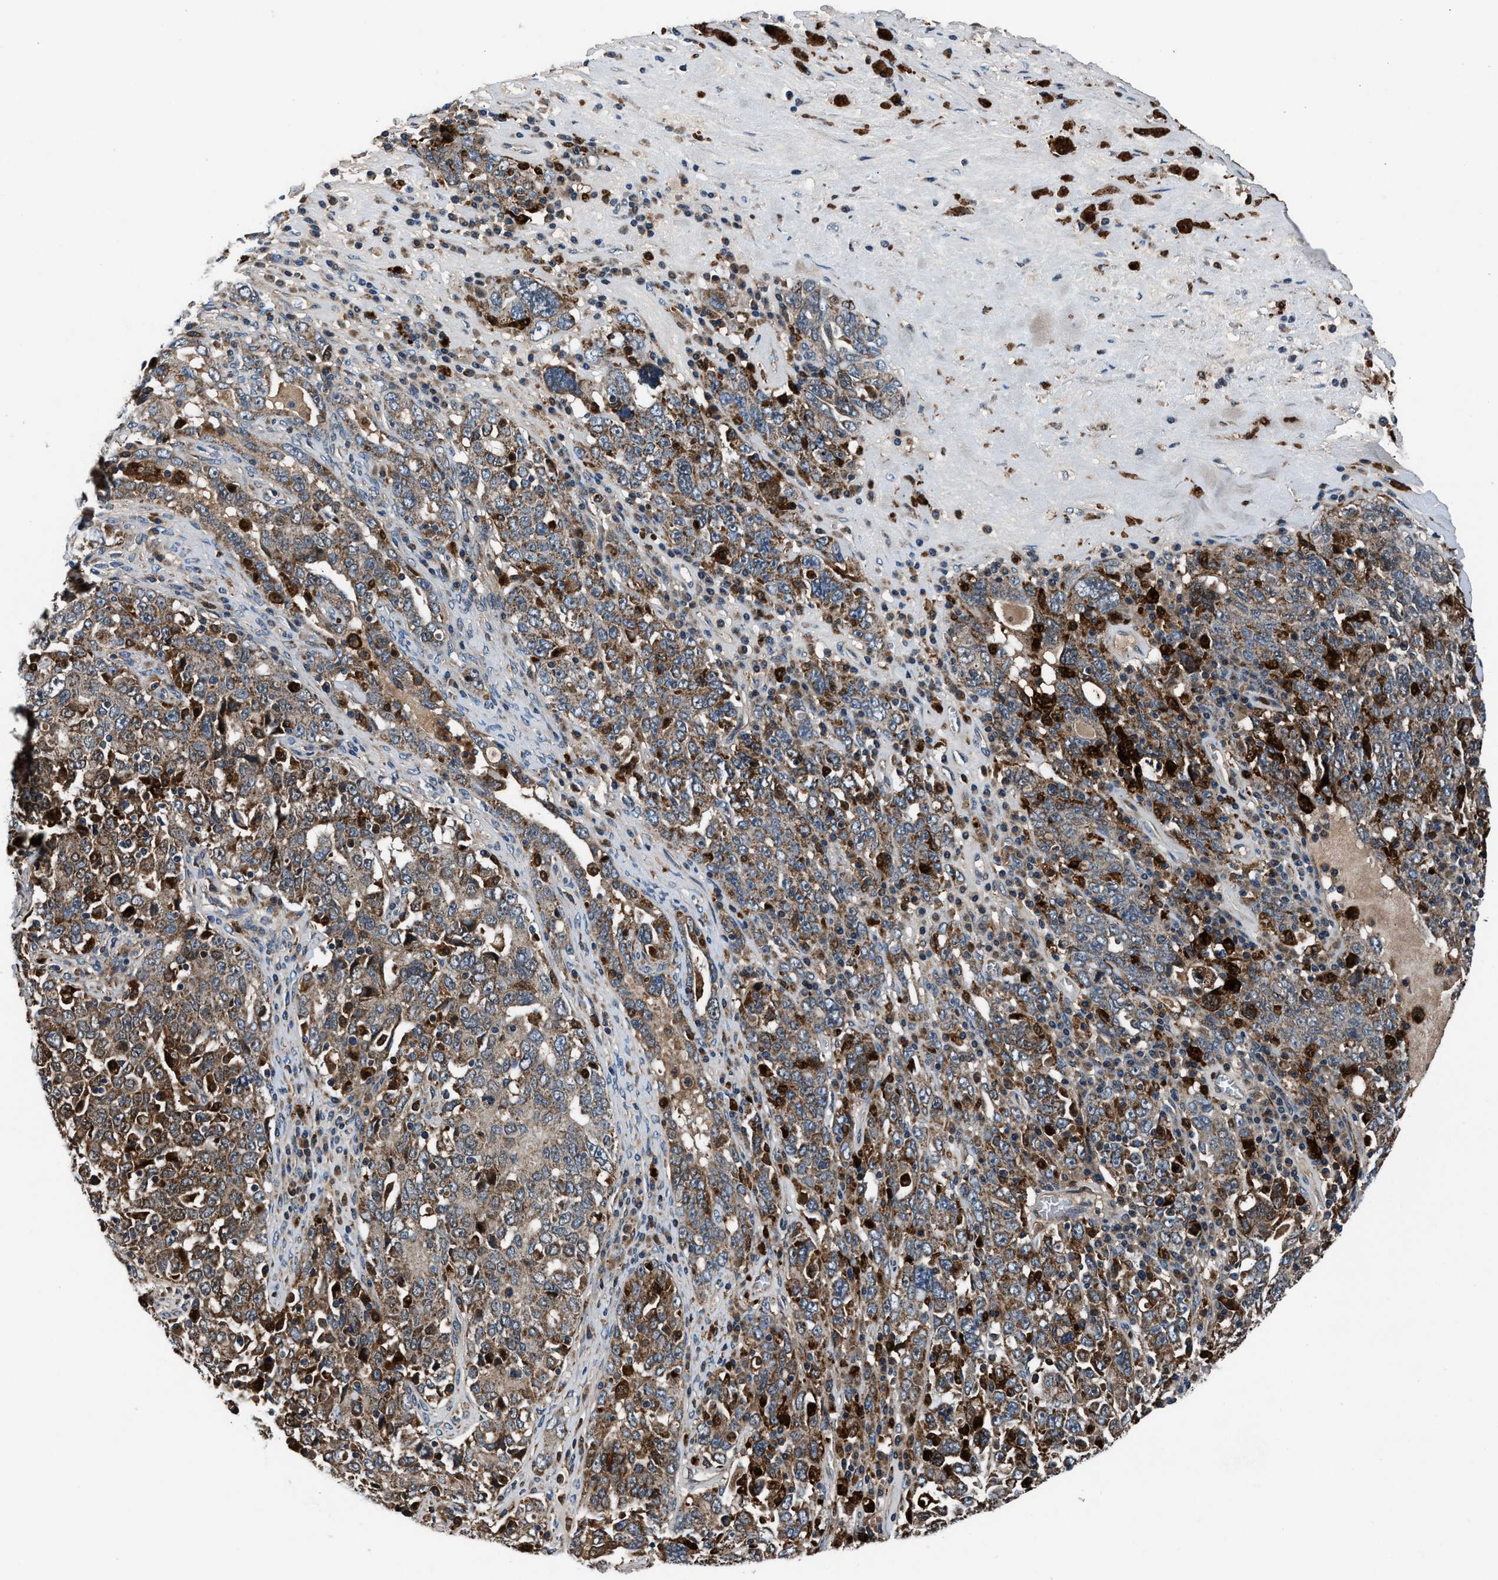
{"staining": {"intensity": "moderate", "quantity": ">75%", "location": "cytoplasmic/membranous"}, "tissue": "ovarian cancer", "cell_type": "Tumor cells", "image_type": "cancer", "snomed": [{"axis": "morphology", "description": "Carcinoma, endometroid"}, {"axis": "topography", "description": "Ovary"}], "caption": "Immunohistochemical staining of human ovarian cancer (endometroid carcinoma) exhibits moderate cytoplasmic/membranous protein staining in approximately >75% of tumor cells. (DAB (3,3'-diaminobenzidine) IHC with brightfield microscopy, high magnification).", "gene": "FAM221A", "patient": {"sex": "female", "age": 62}}